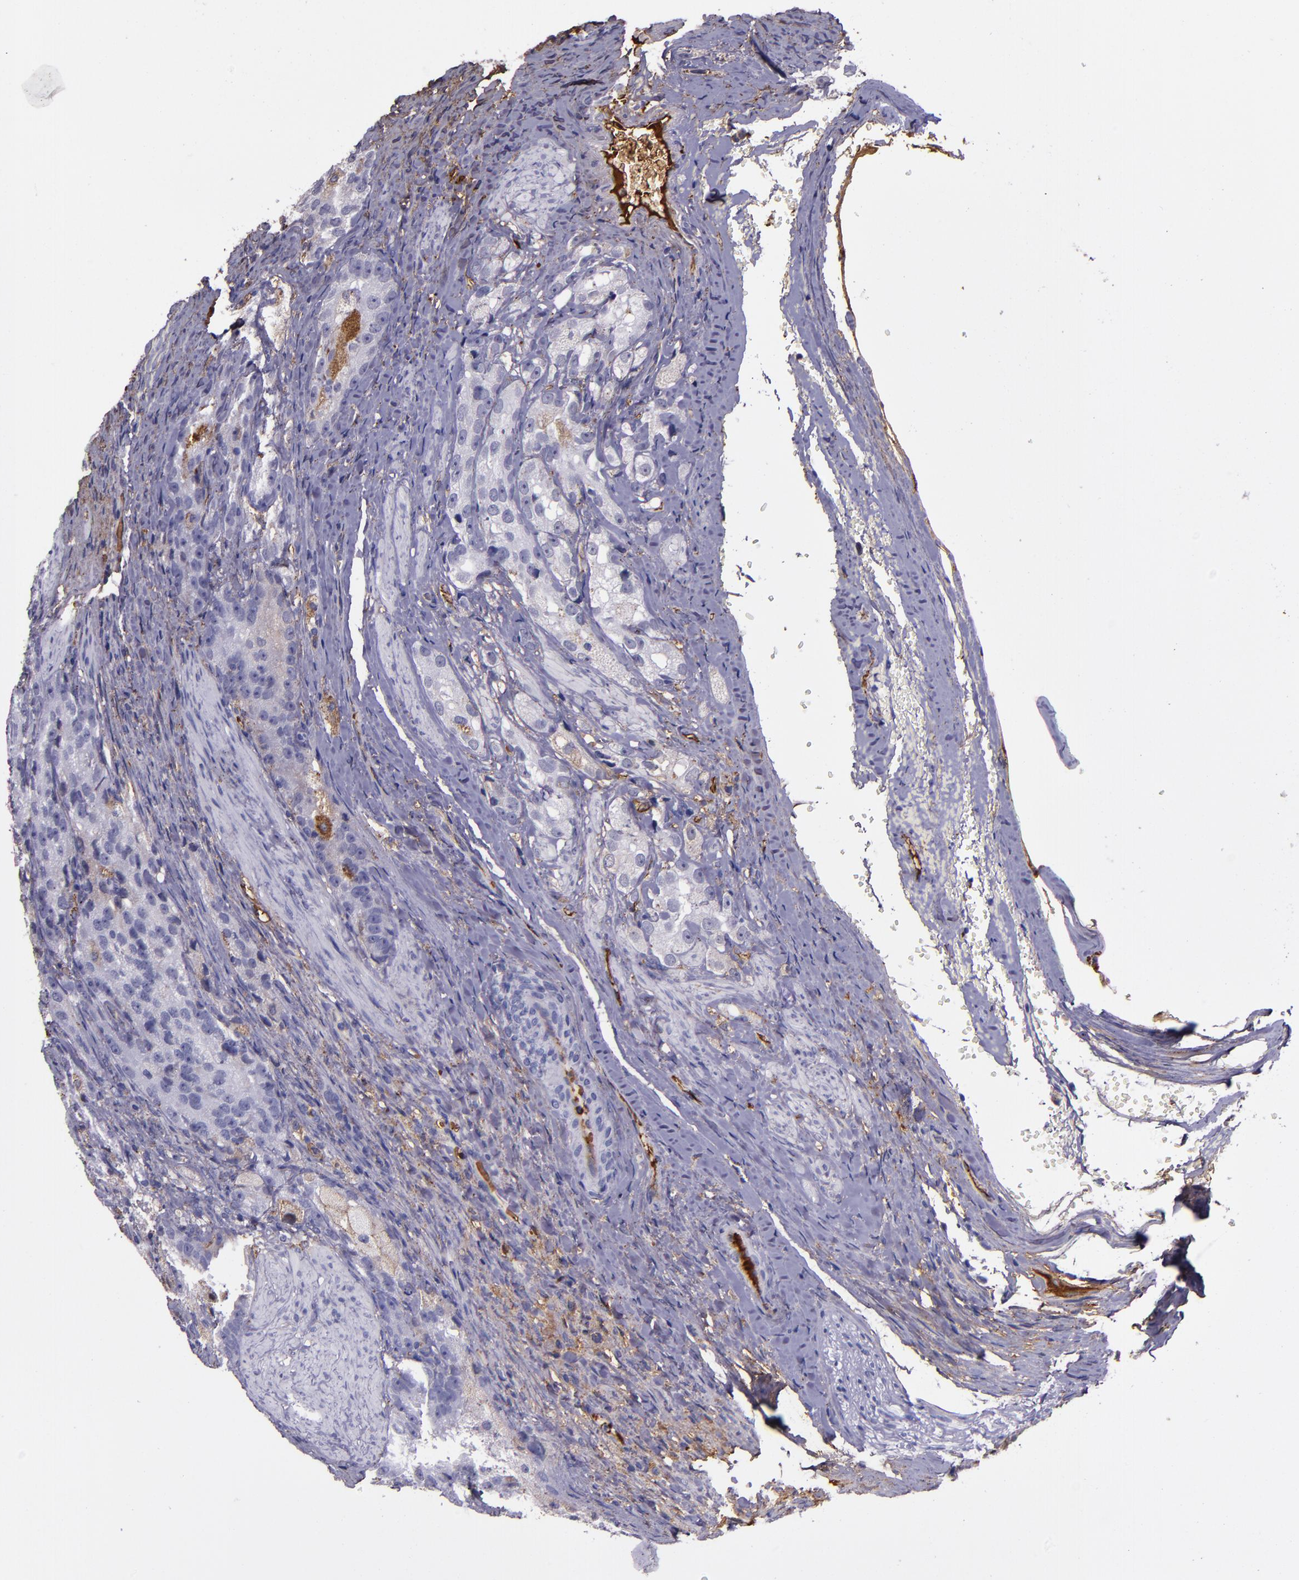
{"staining": {"intensity": "weak", "quantity": "<25%", "location": "cytoplasmic/membranous,nuclear"}, "tissue": "prostate cancer", "cell_type": "Tumor cells", "image_type": "cancer", "snomed": [{"axis": "morphology", "description": "Adenocarcinoma, High grade"}, {"axis": "topography", "description": "Prostate"}], "caption": "Tumor cells show no significant protein positivity in adenocarcinoma (high-grade) (prostate). Brightfield microscopy of IHC stained with DAB (3,3'-diaminobenzidine) (brown) and hematoxylin (blue), captured at high magnification.", "gene": "A2M", "patient": {"sex": "male", "age": 63}}